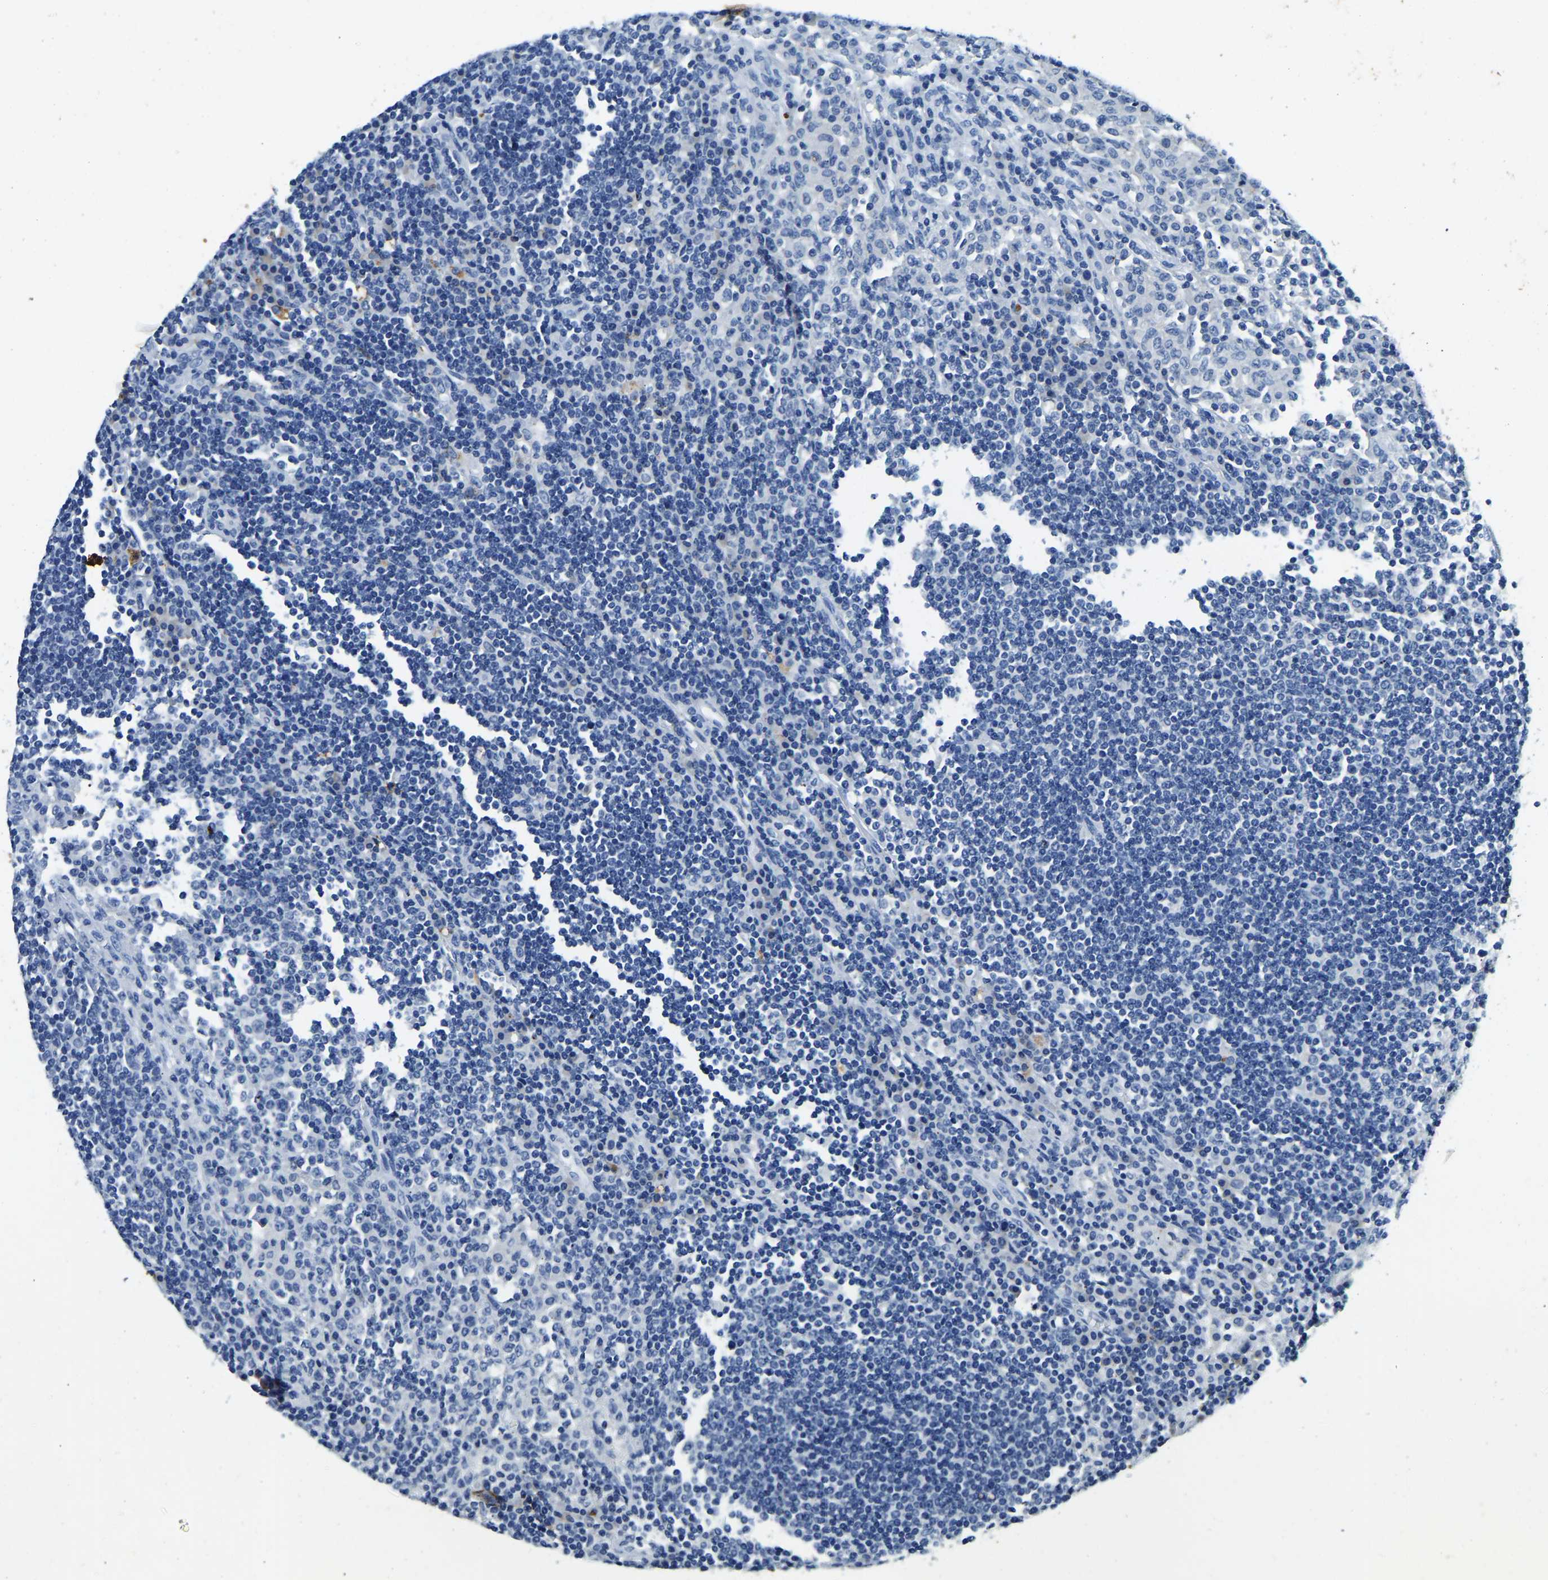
{"staining": {"intensity": "negative", "quantity": "none", "location": "none"}, "tissue": "lymph node", "cell_type": "Germinal center cells", "image_type": "normal", "snomed": [{"axis": "morphology", "description": "Normal tissue, NOS"}, {"axis": "topography", "description": "Lymph node"}], "caption": "IHC micrograph of normal lymph node: lymph node stained with DAB exhibits no significant protein expression in germinal center cells. The staining was performed using DAB to visualize the protein expression in brown, while the nuclei were stained in blue with hematoxylin (Magnification: 20x).", "gene": "UBN2", "patient": {"sex": "female", "age": 53}}